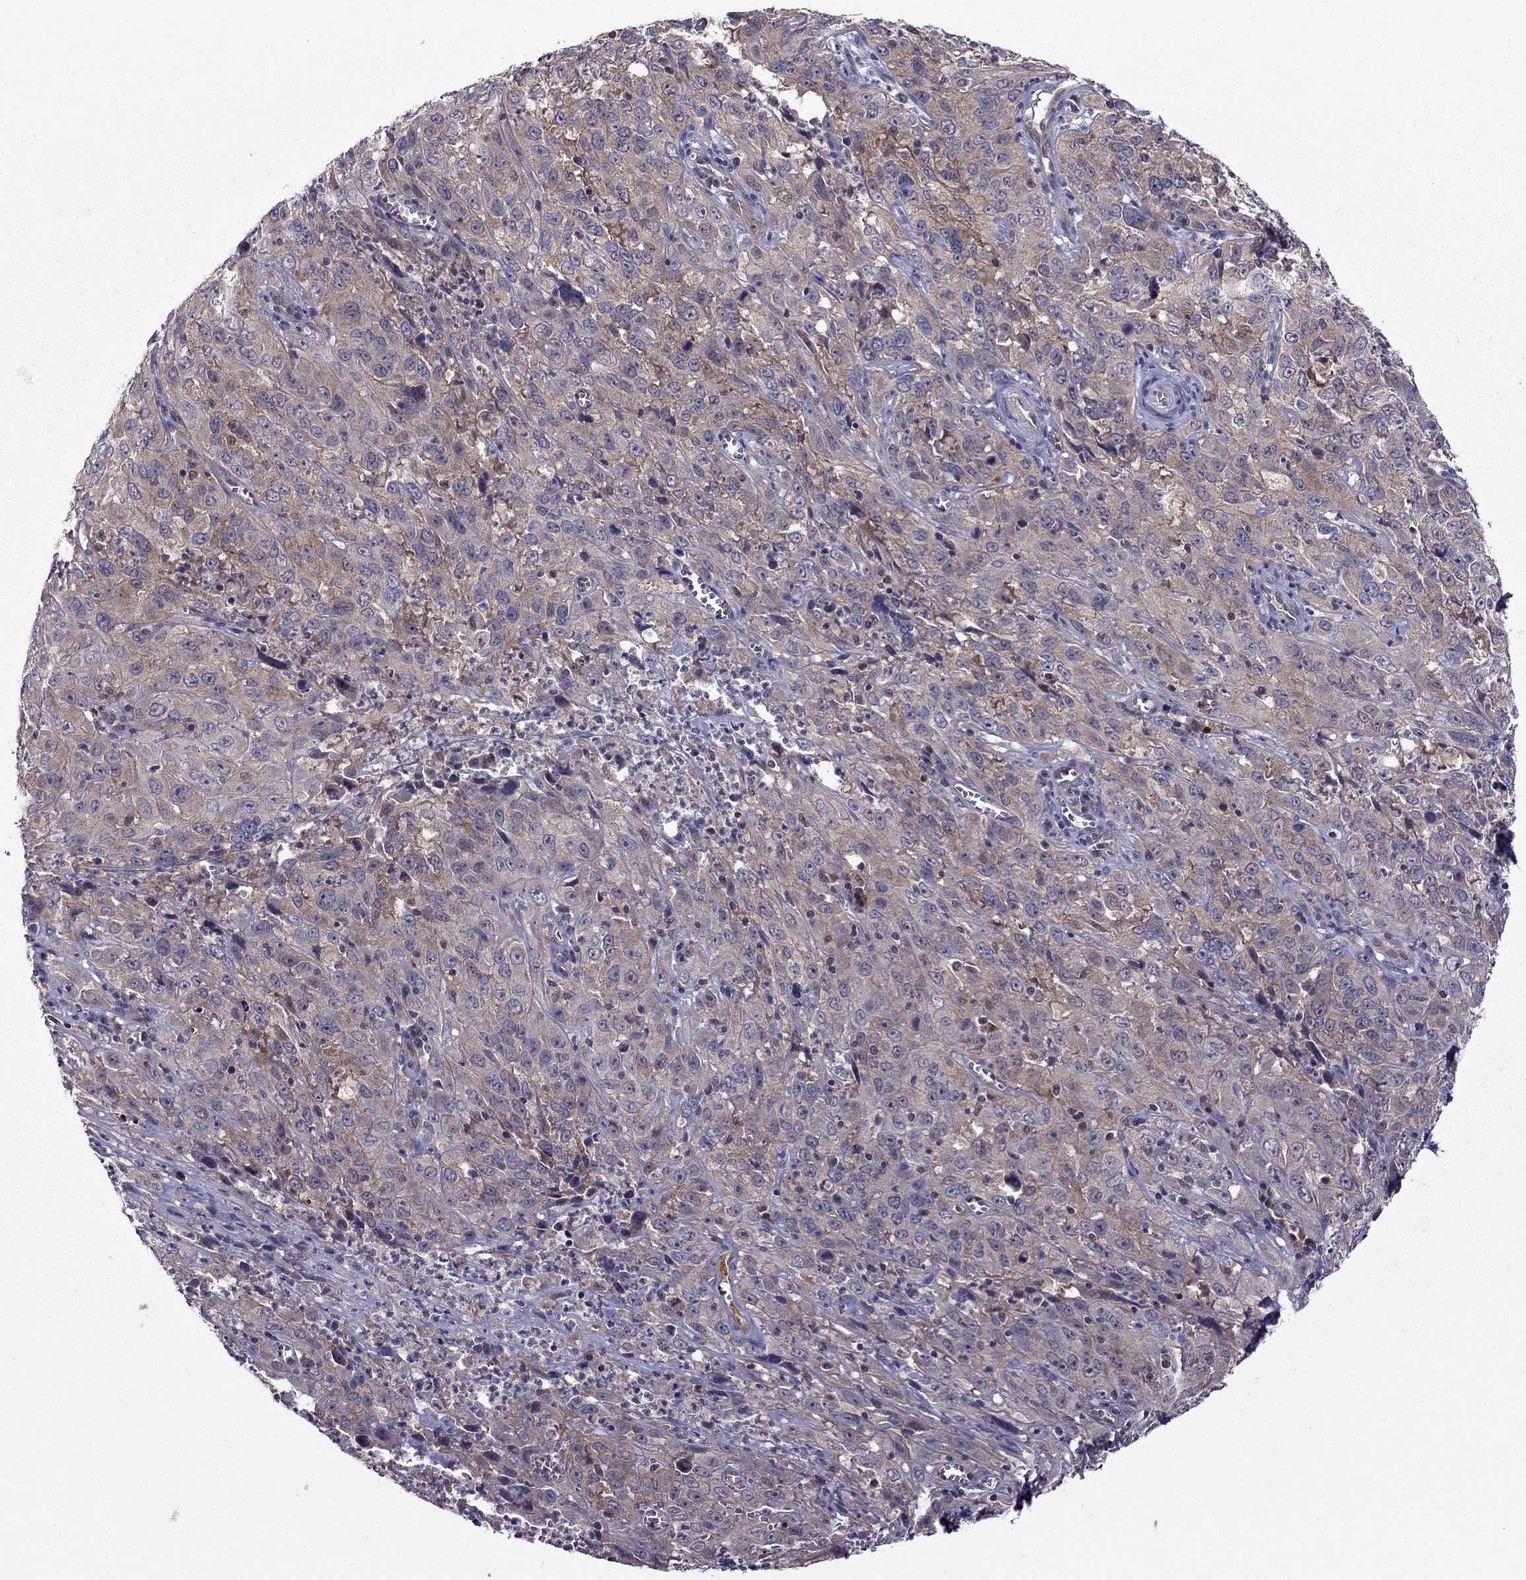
{"staining": {"intensity": "weak", "quantity": ">75%", "location": "cytoplasmic/membranous"}, "tissue": "cervical cancer", "cell_type": "Tumor cells", "image_type": "cancer", "snomed": [{"axis": "morphology", "description": "Squamous cell carcinoma, NOS"}, {"axis": "topography", "description": "Cervix"}], "caption": "Brown immunohistochemical staining in human cervical squamous cell carcinoma shows weak cytoplasmic/membranous expression in approximately >75% of tumor cells. (DAB (3,3'-diaminobenzidine) = brown stain, brightfield microscopy at high magnification).", "gene": "CDK5", "patient": {"sex": "female", "age": 32}}